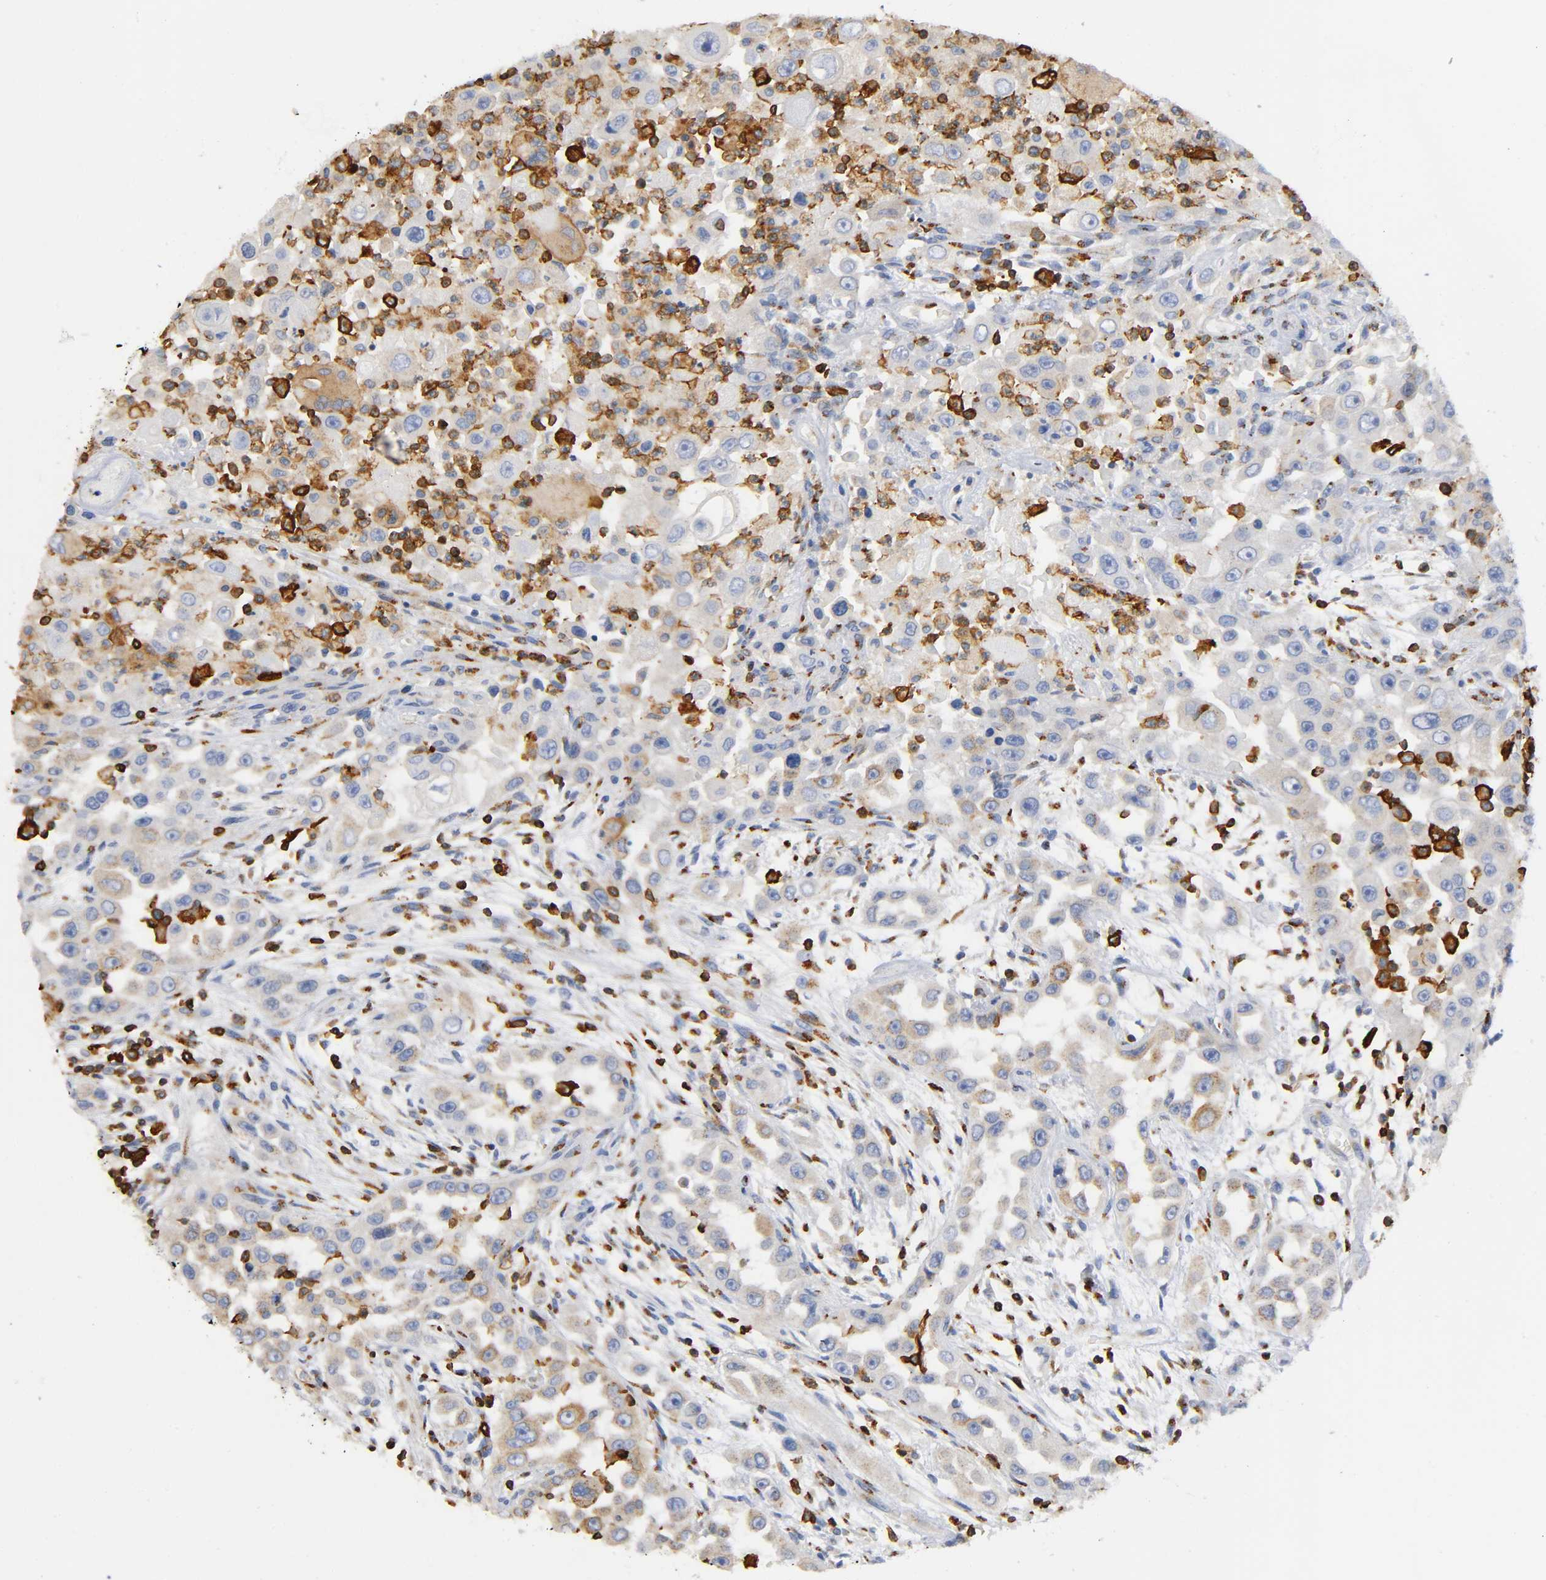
{"staining": {"intensity": "weak", "quantity": ">75%", "location": "nuclear"}, "tissue": "head and neck cancer", "cell_type": "Tumor cells", "image_type": "cancer", "snomed": [{"axis": "morphology", "description": "Carcinoma, NOS"}, {"axis": "topography", "description": "Head-Neck"}], "caption": "This is a photomicrograph of IHC staining of head and neck cancer (carcinoma), which shows weak expression in the nuclear of tumor cells.", "gene": "CAPN10", "patient": {"sex": "male", "age": 87}}